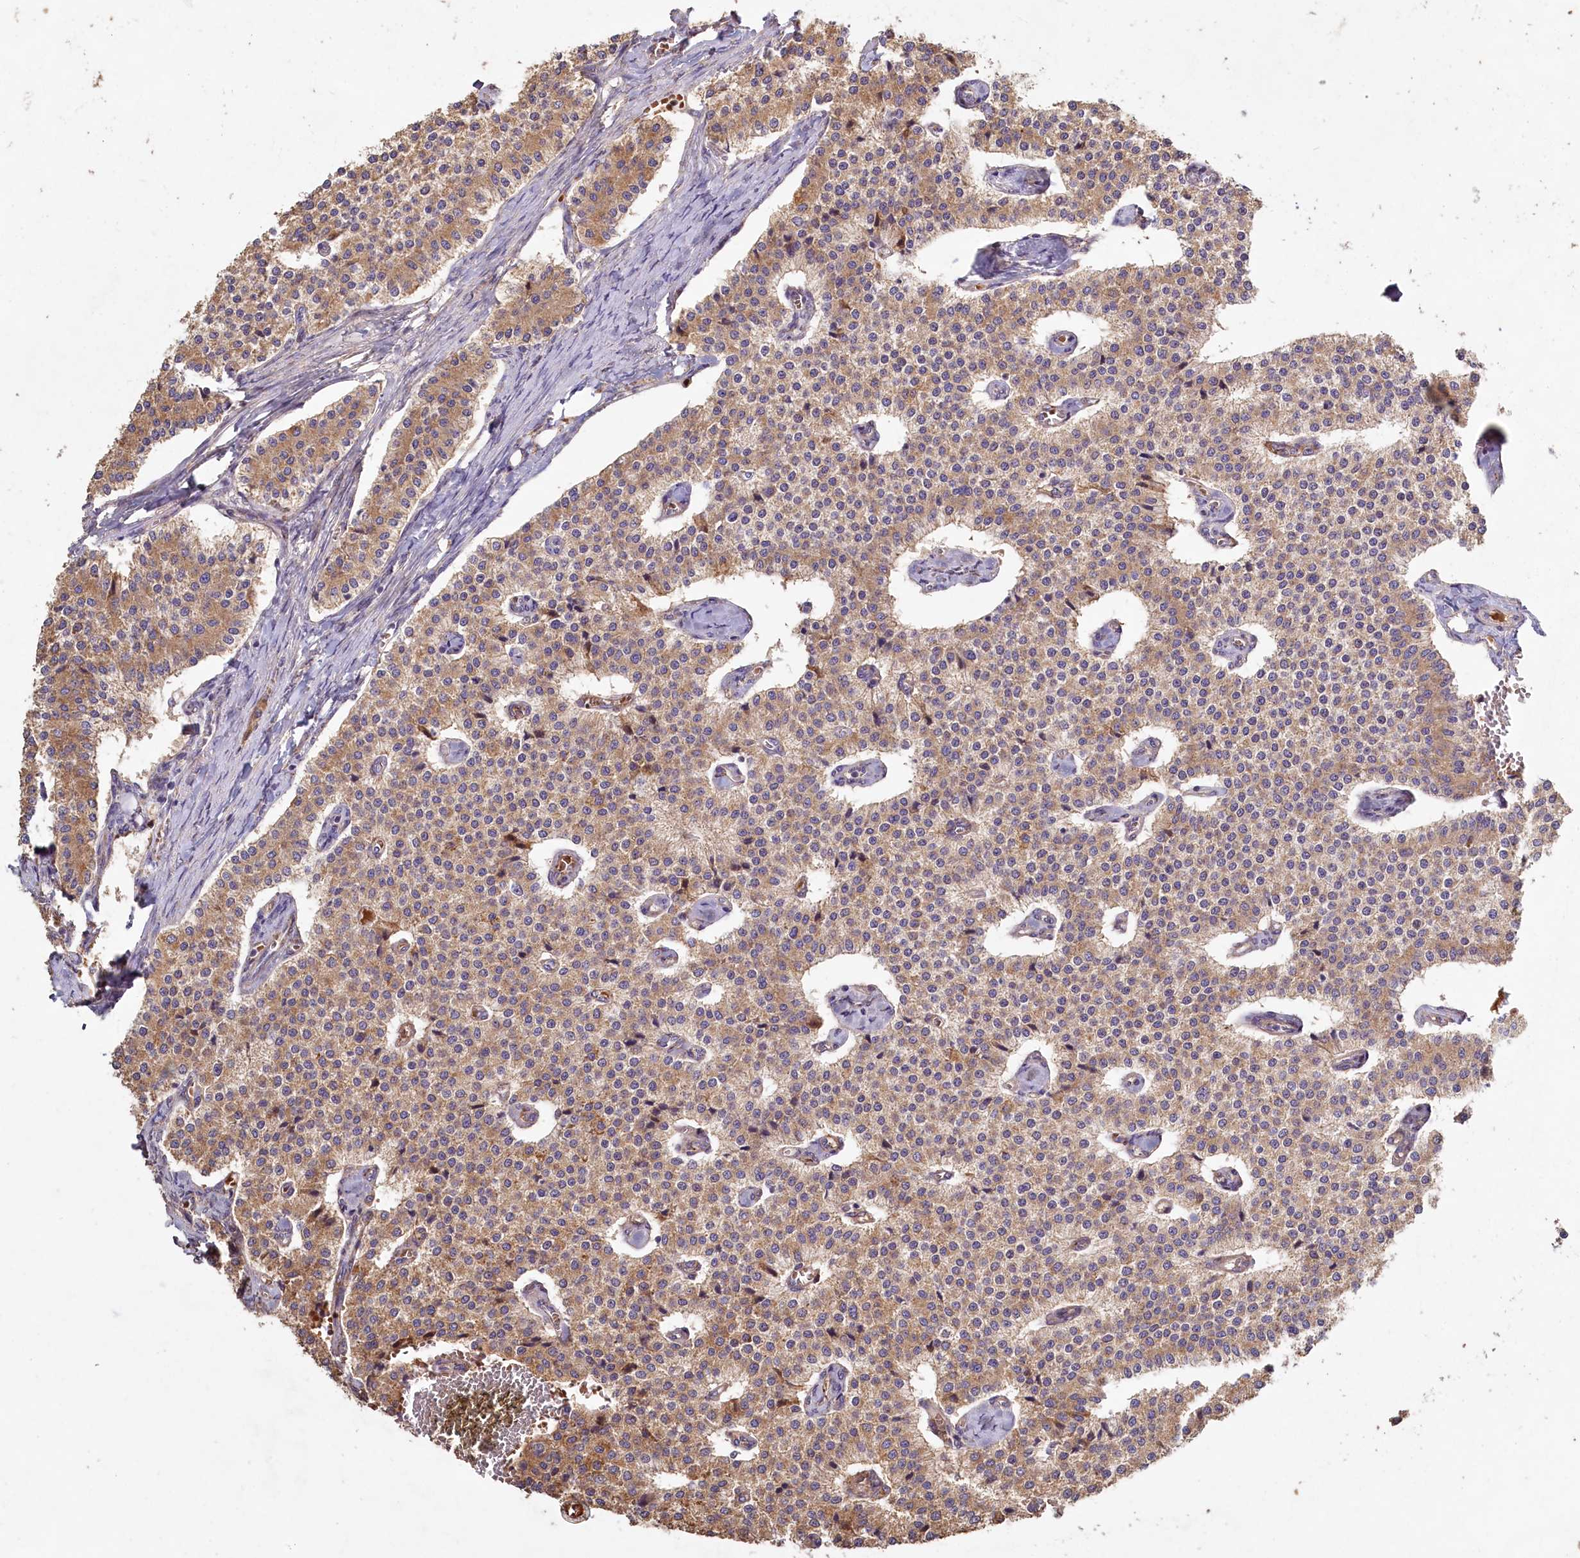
{"staining": {"intensity": "weak", "quantity": ">75%", "location": "cytoplasmic/membranous"}, "tissue": "carcinoid", "cell_type": "Tumor cells", "image_type": "cancer", "snomed": [{"axis": "morphology", "description": "Carcinoid, malignant, NOS"}, {"axis": "topography", "description": "Colon"}], "caption": "Immunohistochemical staining of human carcinoid shows low levels of weak cytoplasmic/membranous positivity in approximately >75% of tumor cells.", "gene": "FUNDC1", "patient": {"sex": "female", "age": 52}}